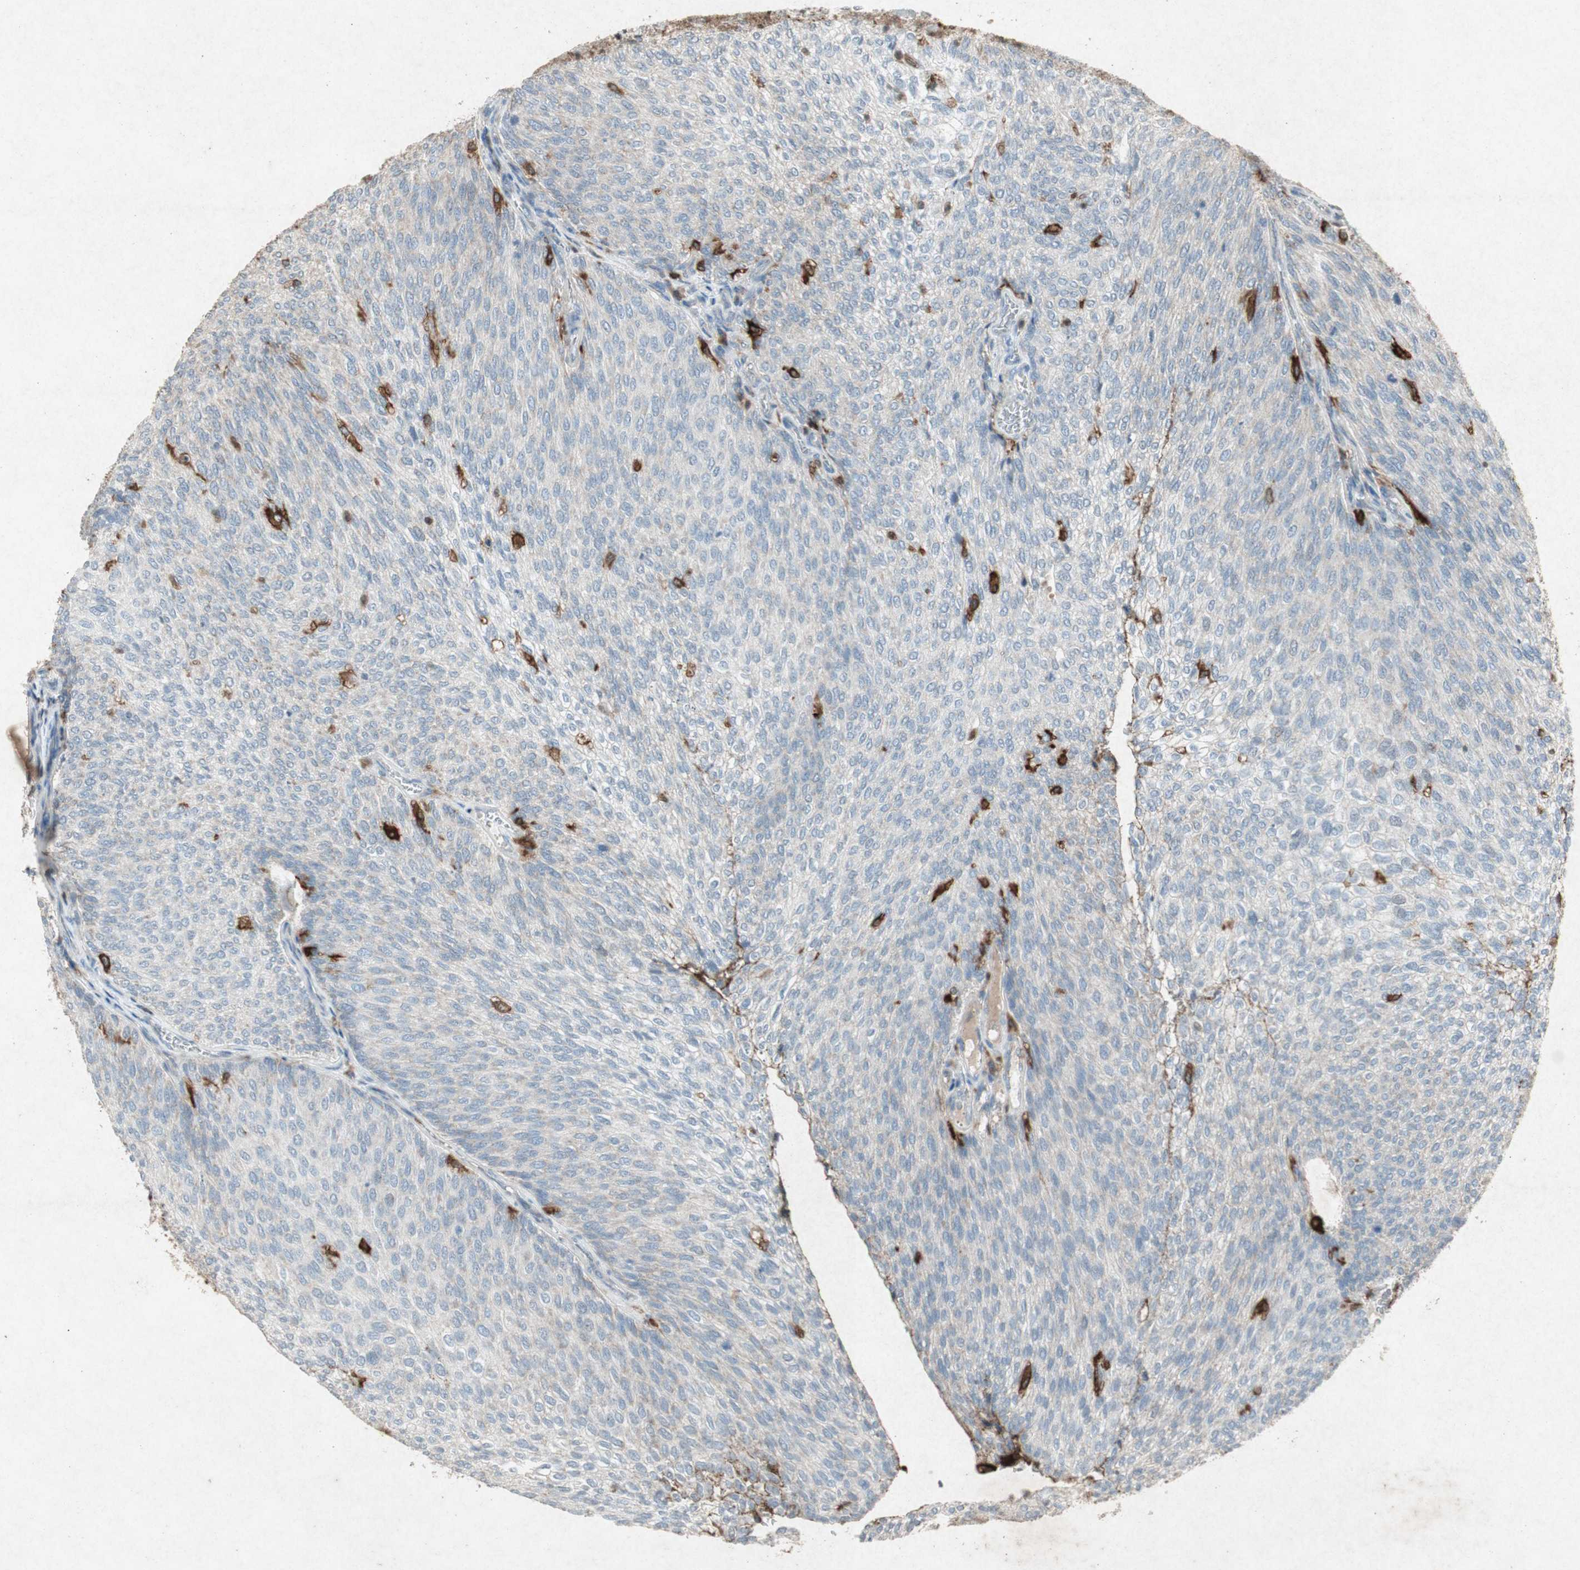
{"staining": {"intensity": "negative", "quantity": "none", "location": "none"}, "tissue": "urothelial cancer", "cell_type": "Tumor cells", "image_type": "cancer", "snomed": [{"axis": "morphology", "description": "Urothelial carcinoma, Low grade"}, {"axis": "topography", "description": "Urinary bladder"}], "caption": "An image of human urothelial cancer is negative for staining in tumor cells. (Immunohistochemistry (ihc), brightfield microscopy, high magnification).", "gene": "TYROBP", "patient": {"sex": "female", "age": 79}}